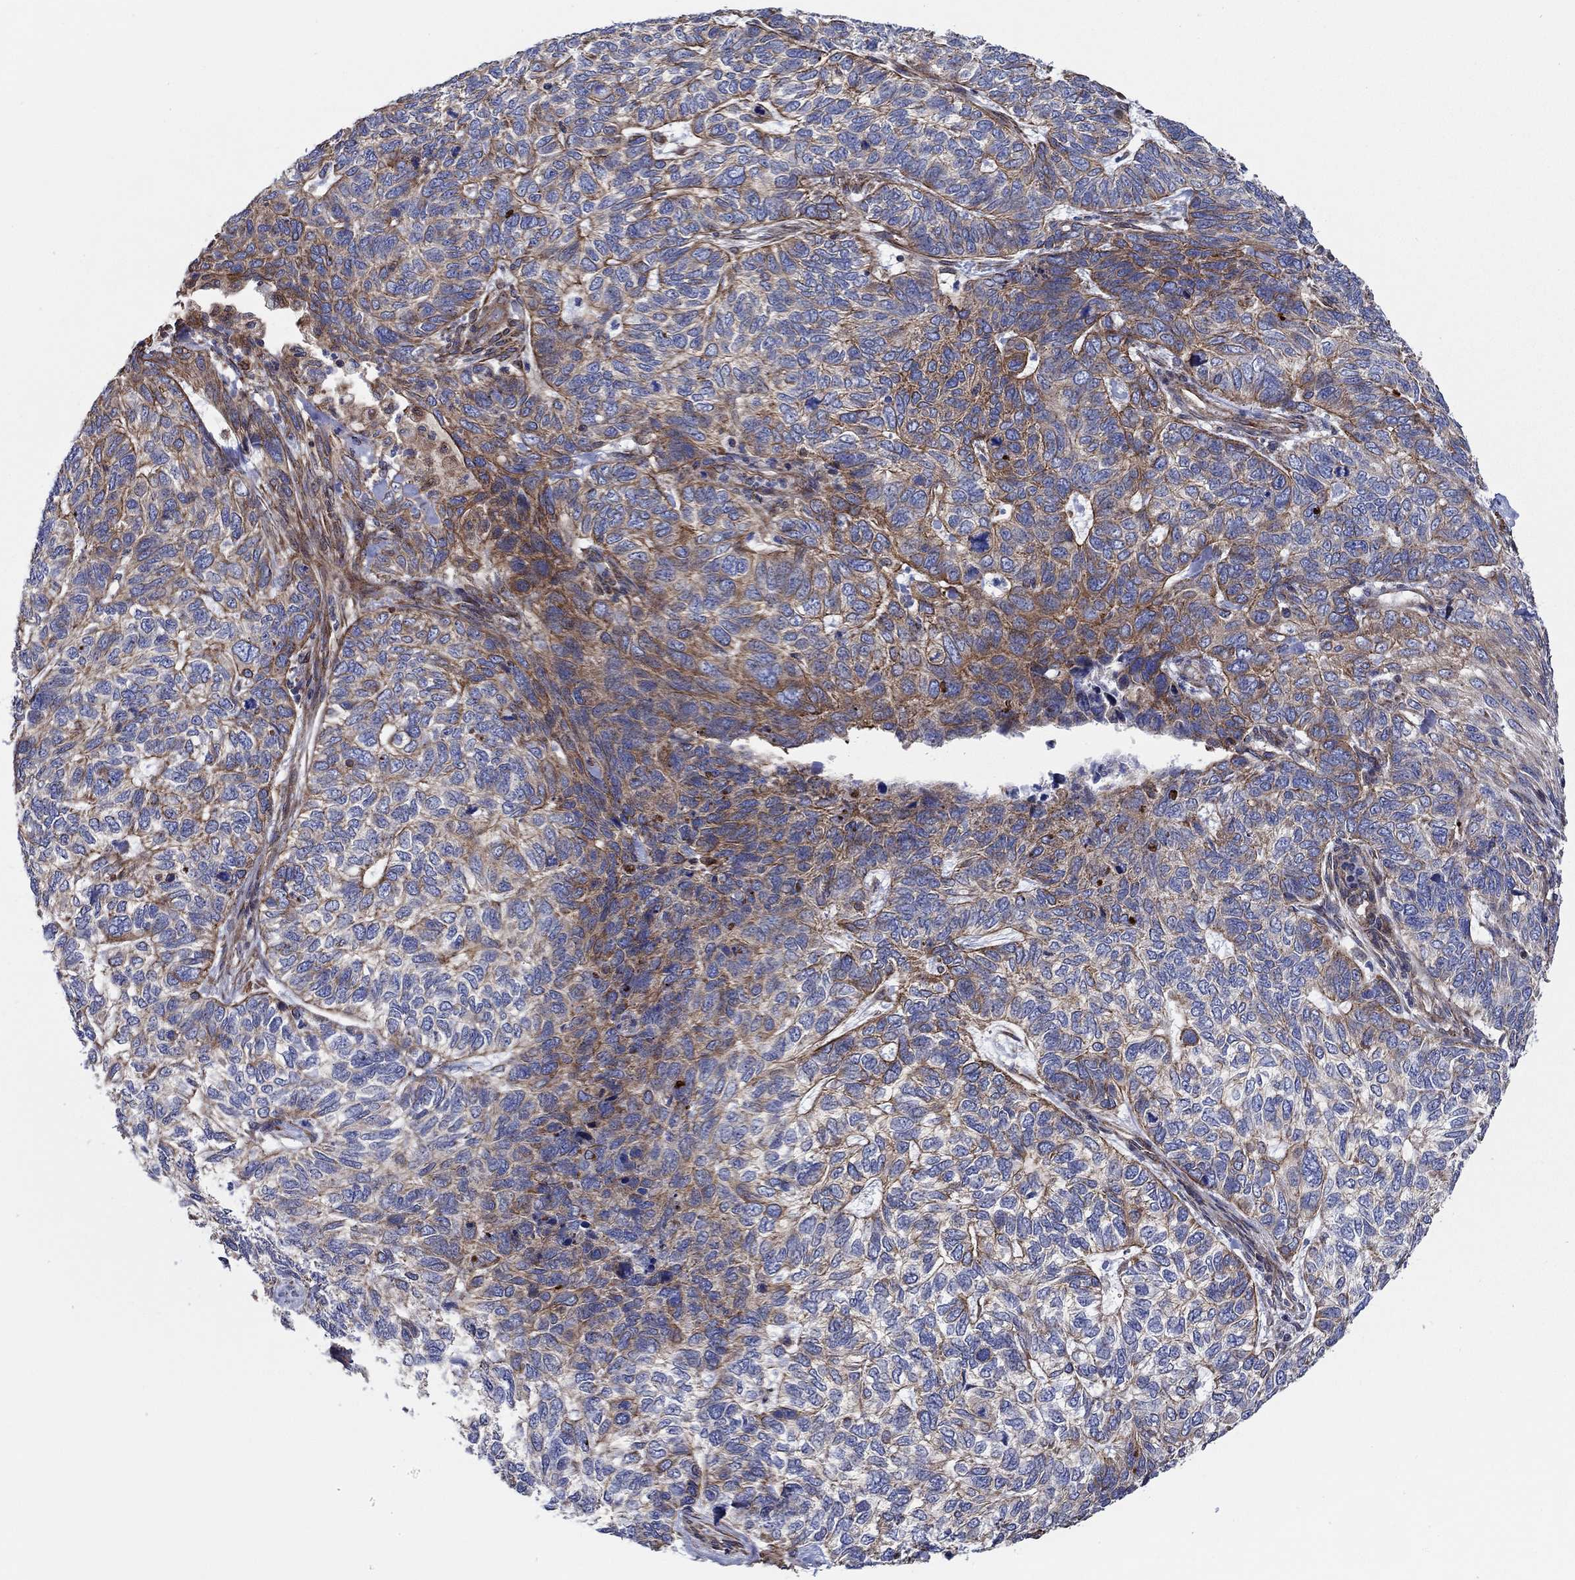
{"staining": {"intensity": "strong", "quantity": "<25%", "location": "cytoplasmic/membranous"}, "tissue": "skin cancer", "cell_type": "Tumor cells", "image_type": "cancer", "snomed": [{"axis": "morphology", "description": "Basal cell carcinoma"}, {"axis": "topography", "description": "Skin"}], "caption": "Strong cytoplasmic/membranous protein staining is present in approximately <25% of tumor cells in skin cancer (basal cell carcinoma).", "gene": "FMN1", "patient": {"sex": "female", "age": 65}}